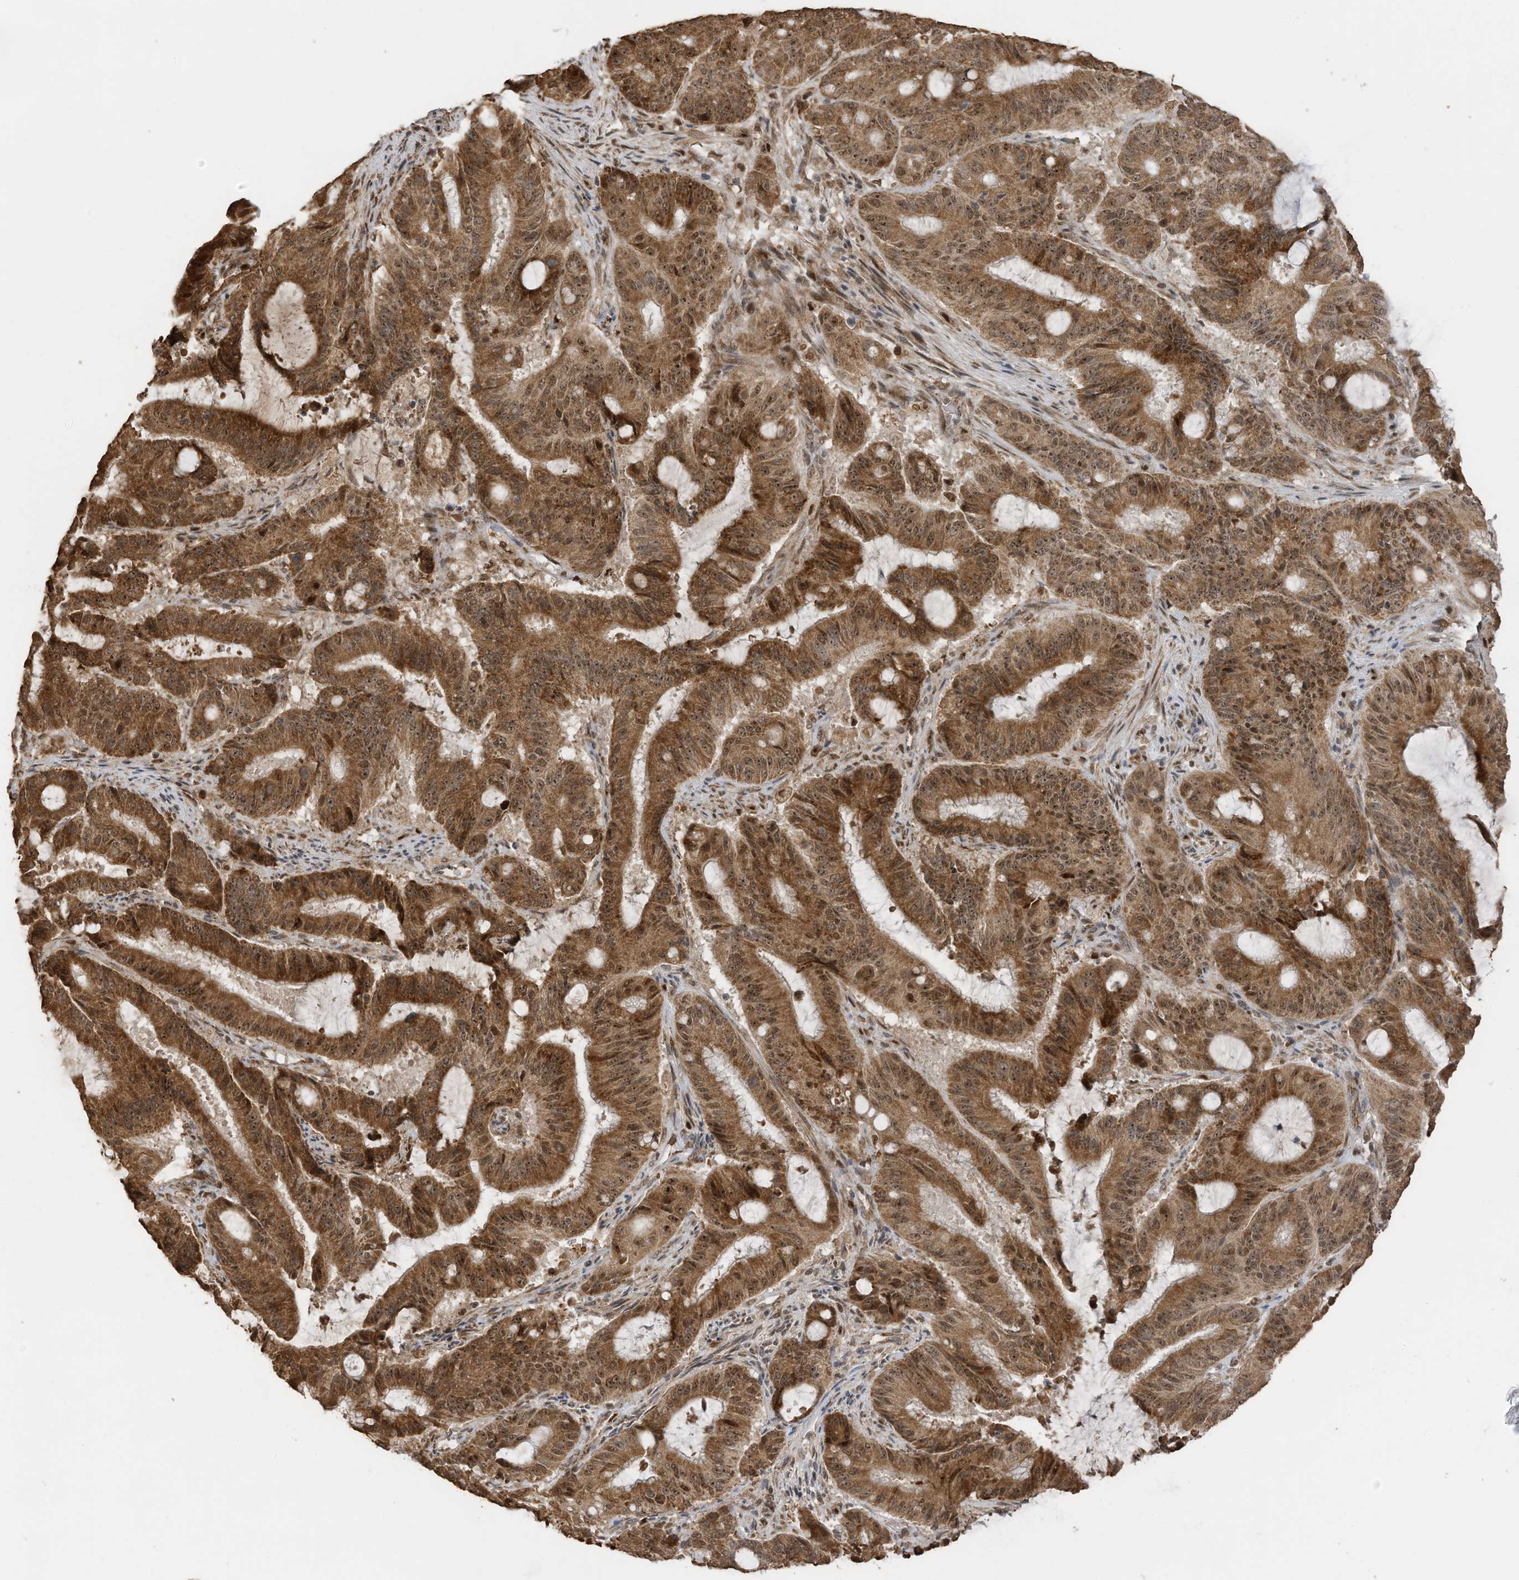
{"staining": {"intensity": "moderate", "quantity": ">75%", "location": "cytoplasmic/membranous,nuclear"}, "tissue": "liver cancer", "cell_type": "Tumor cells", "image_type": "cancer", "snomed": [{"axis": "morphology", "description": "Normal tissue, NOS"}, {"axis": "morphology", "description": "Cholangiocarcinoma"}, {"axis": "topography", "description": "Liver"}, {"axis": "topography", "description": "Peripheral nerve tissue"}], "caption": "Immunohistochemical staining of human liver cholangiocarcinoma reveals medium levels of moderate cytoplasmic/membranous and nuclear protein positivity in approximately >75% of tumor cells.", "gene": "ERLEC1", "patient": {"sex": "female", "age": 73}}